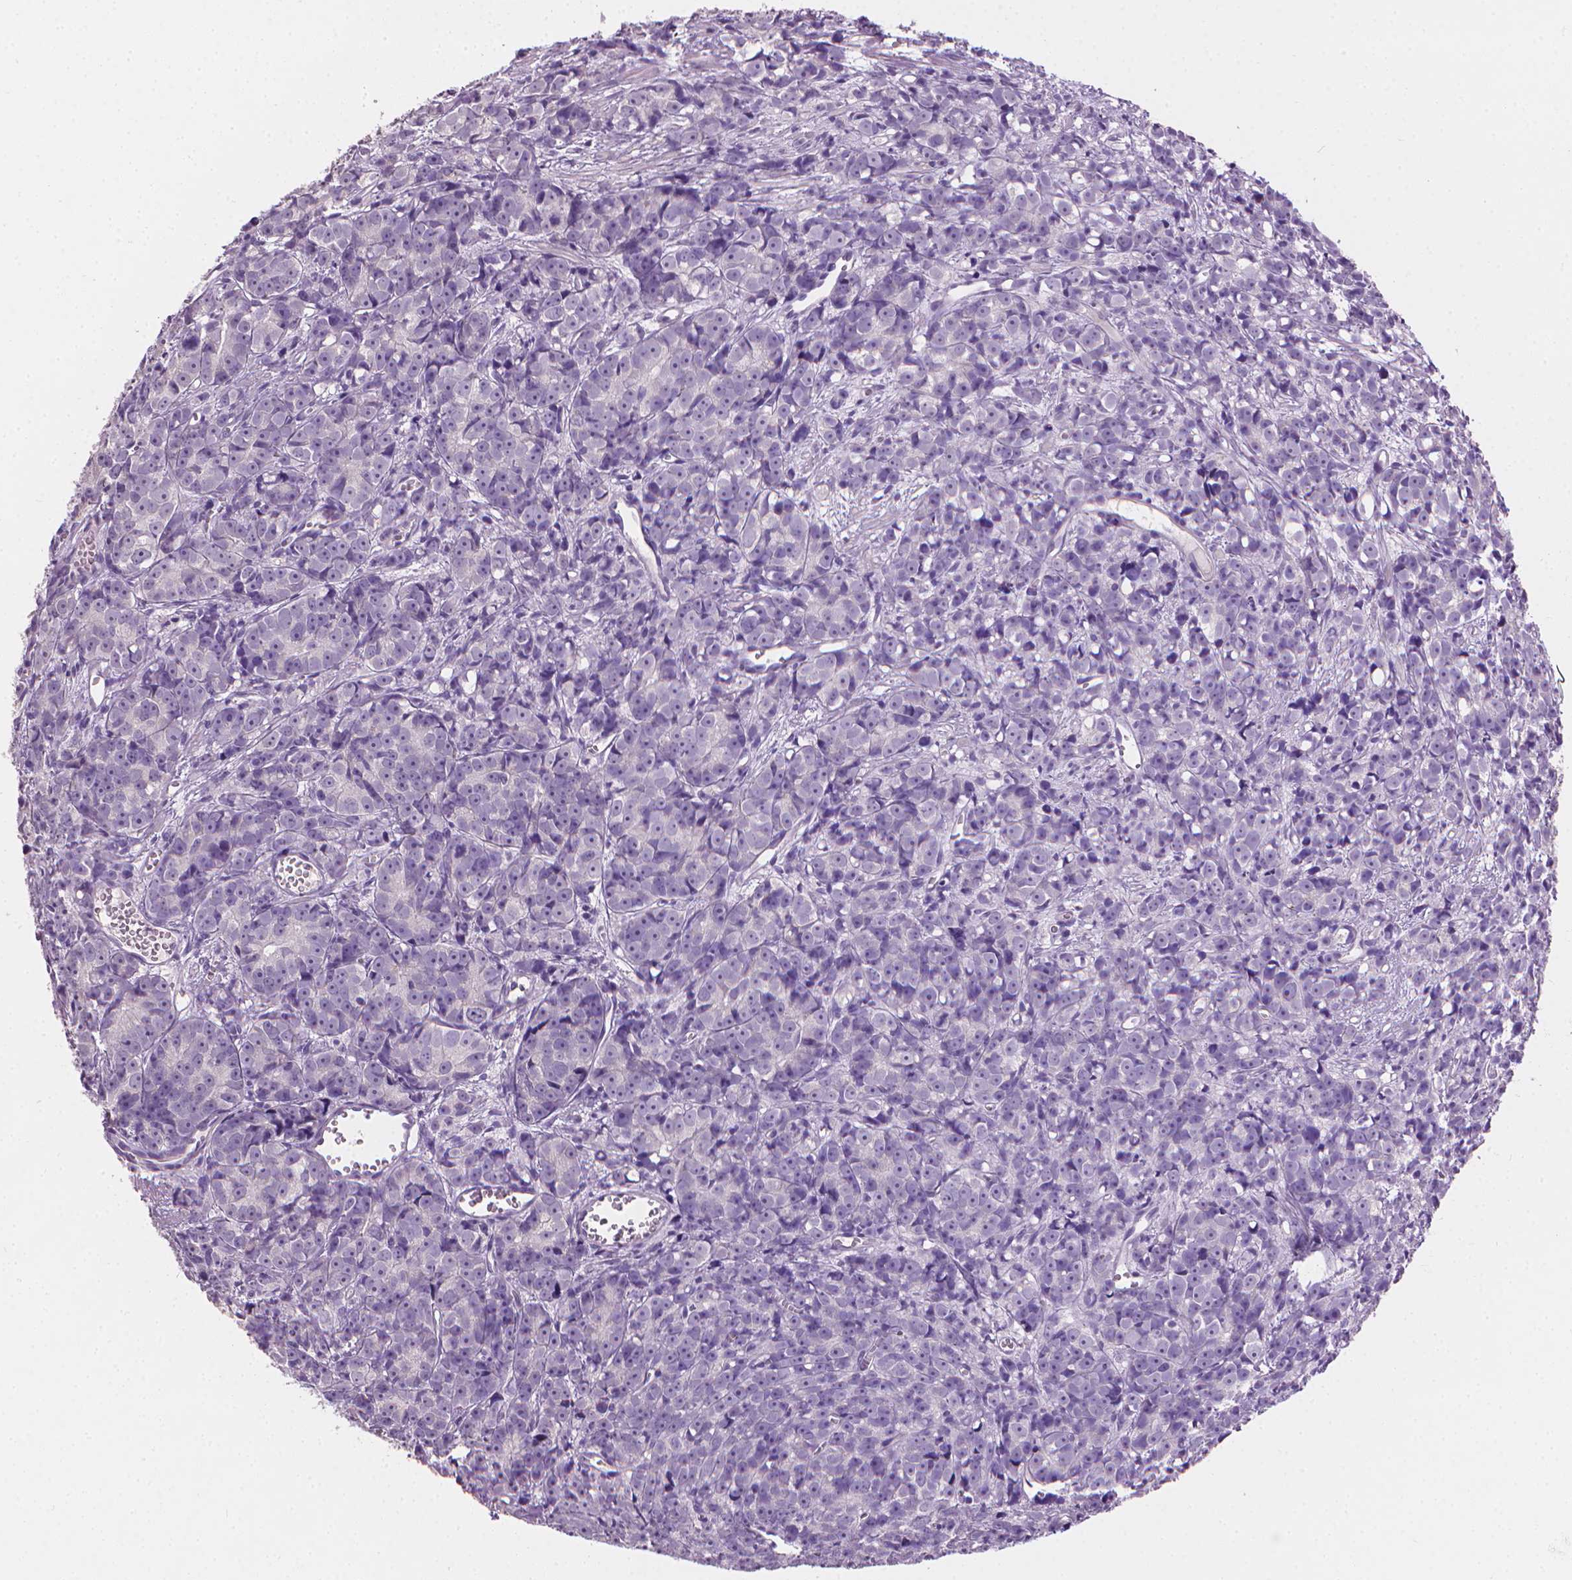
{"staining": {"intensity": "negative", "quantity": "none", "location": "none"}, "tissue": "prostate cancer", "cell_type": "Tumor cells", "image_type": "cancer", "snomed": [{"axis": "morphology", "description": "Adenocarcinoma, High grade"}, {"axis": "topography", "description": "Prostate"}], "caption": "Protein analysis of high-grade adenocarcinoma (prostate) reveals no significant positivity in tumor cells.", "gene": "MLANA", "patient": {"sex": "male", "age": 77}}